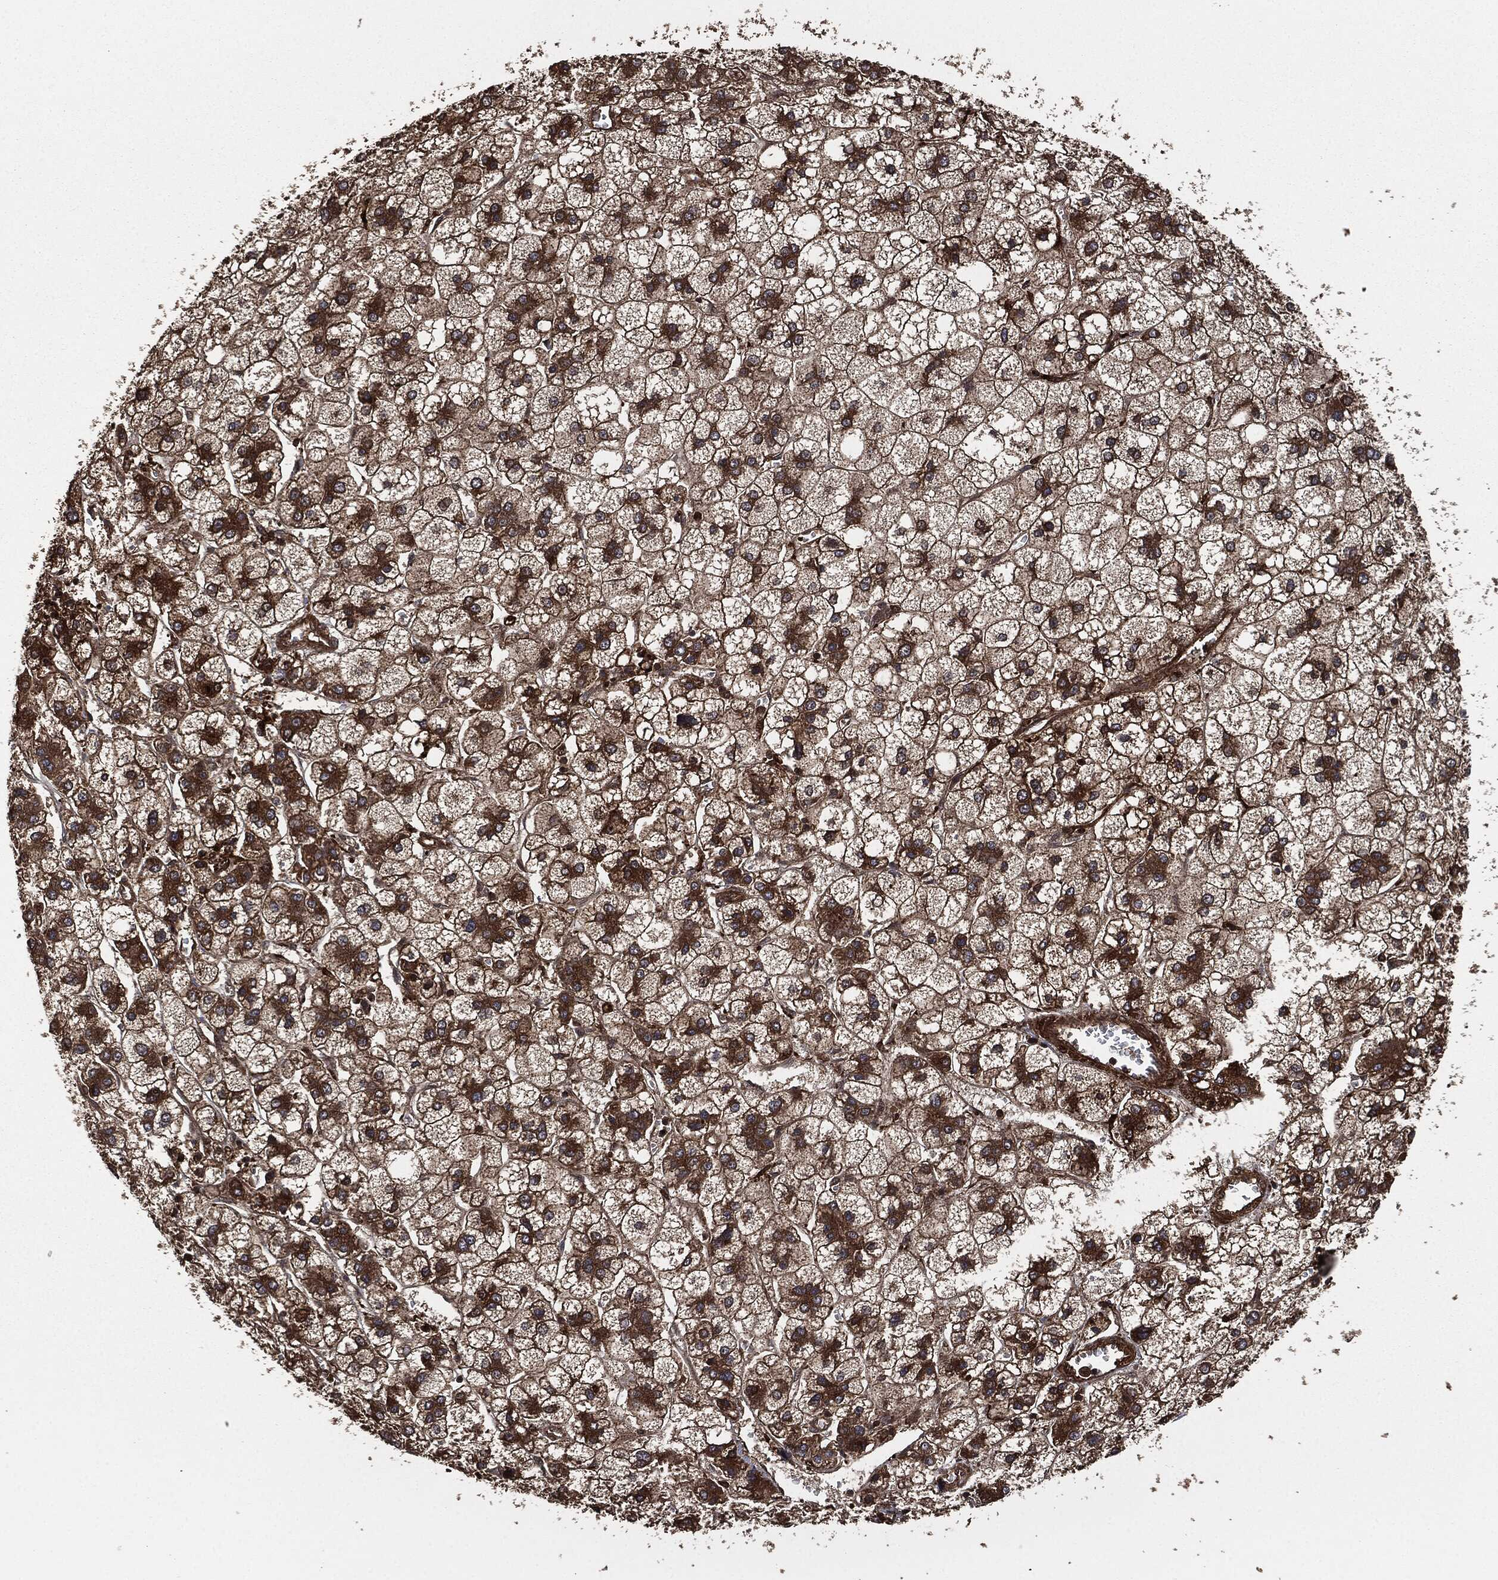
{"staining": {"intensity": "strong", "quantity": "25%-75%", "location": "cytoplasmic/membranous"}, "tissue": "liver cancer", "cell_type": "Tumor cells", "image_type": "cancer", "snomed": [{"axis": "morphology", "description": "Carcinoma, Hepatocellular, NOS"}, {"axis": "topography", "description": "Liver"}], "caption": "Human liver hepatocellular carcinoma stained with a protein marker demonstrates strong staining in tumor cells.", "gene": "CRABP2", "patient": {"sex": "male", "age": 73}}